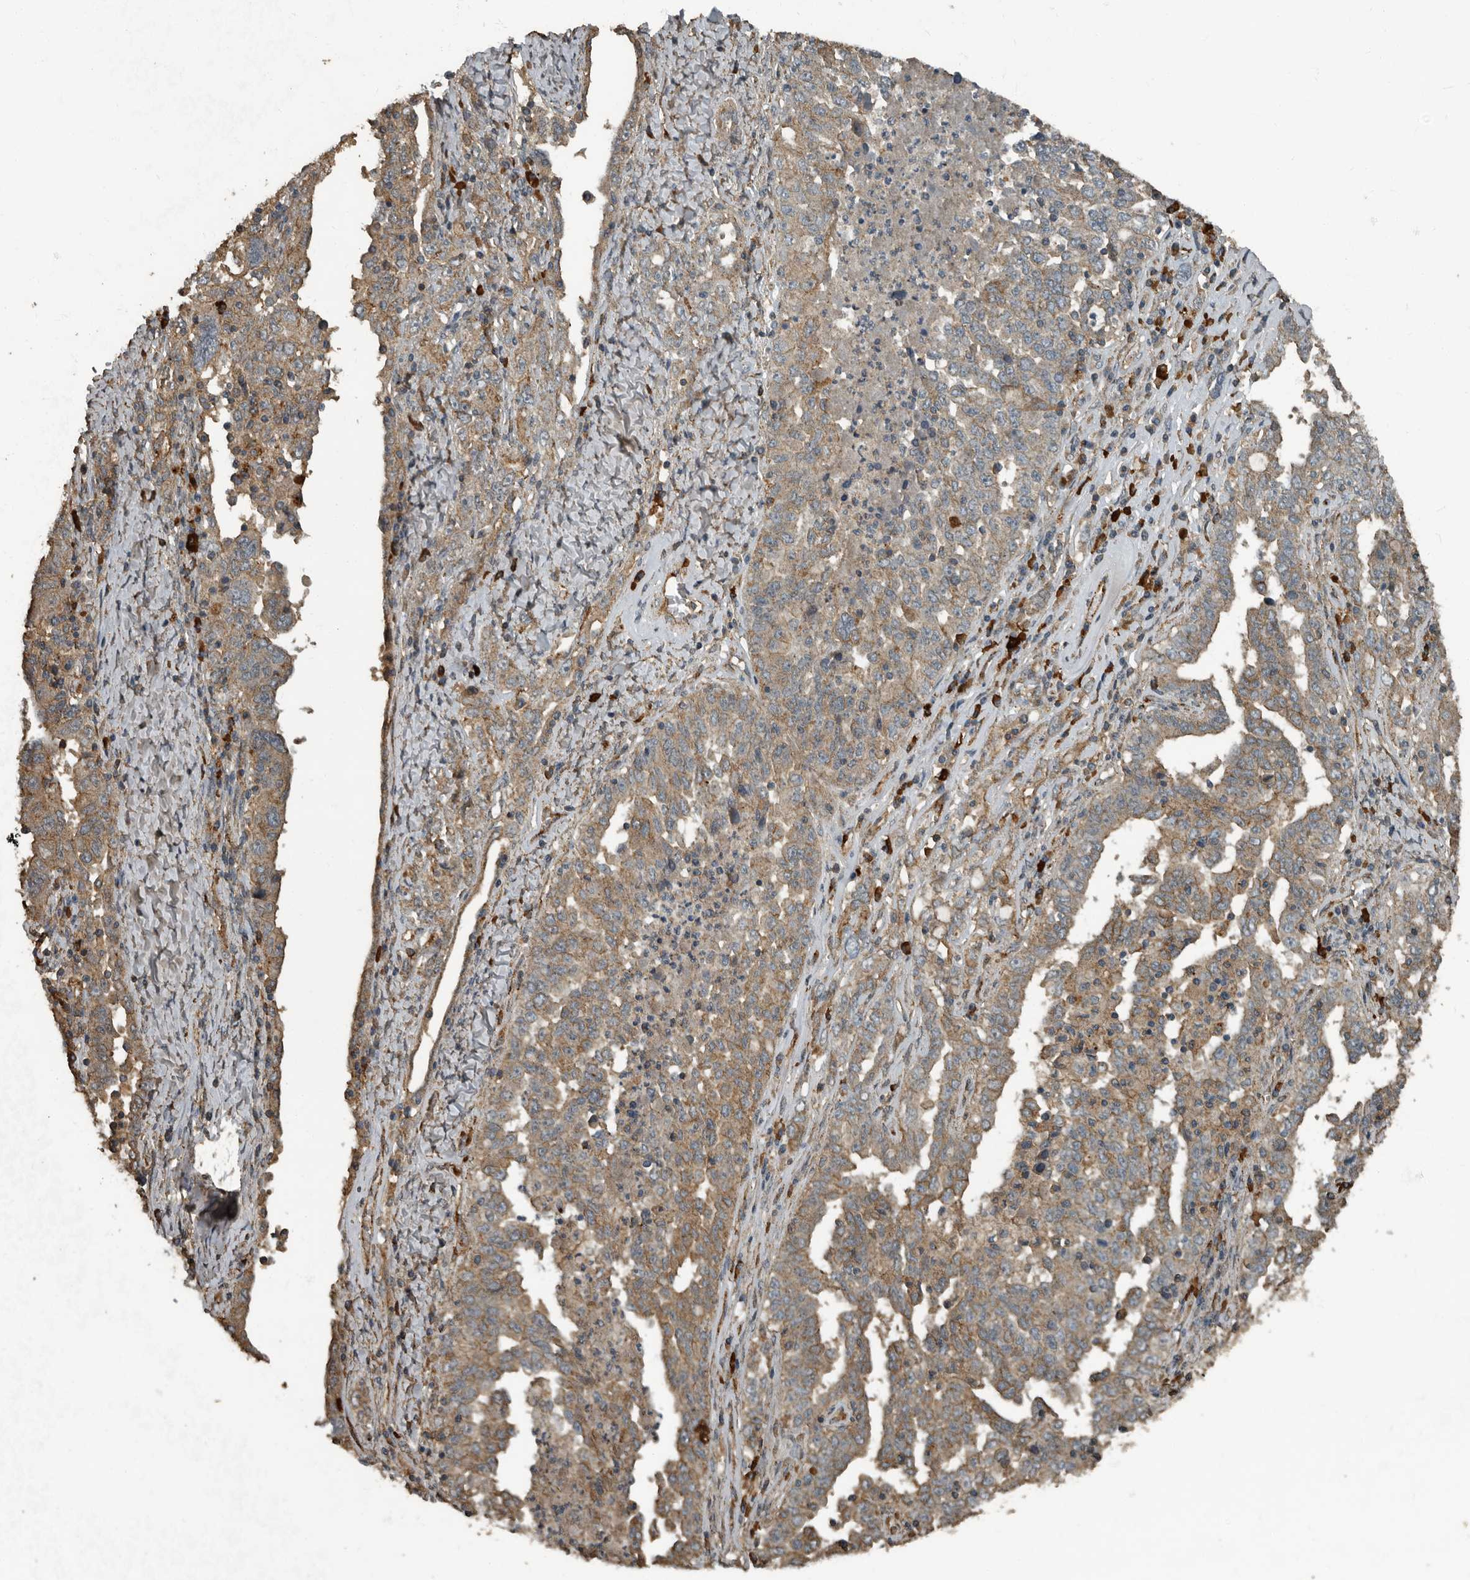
{"staining": {"intensity": "moderate", "quantity": ">75%", "location": "cytoplasmic/membranous"}, "tissue": "ovarian cancer", "cell_type": "Tumor cells", "image_type": "cancer", "snomed": [{"axis": "morphology", "description": "Carcinoma, endometroid"}, {"axis": "topography", "description": "Ovary"}], "caption": "Ovarian cancer (endometroid carcinoma) tissue displays moderate cytoplasmic/membranous staining in about >75% of tumor cells (Stains: DAB in brown, nuclei in blue, Microscopy: brightfield microscopy at high magnification).", "gene": "IL15RA", "patient": {"sex": "female", "age": 62}}